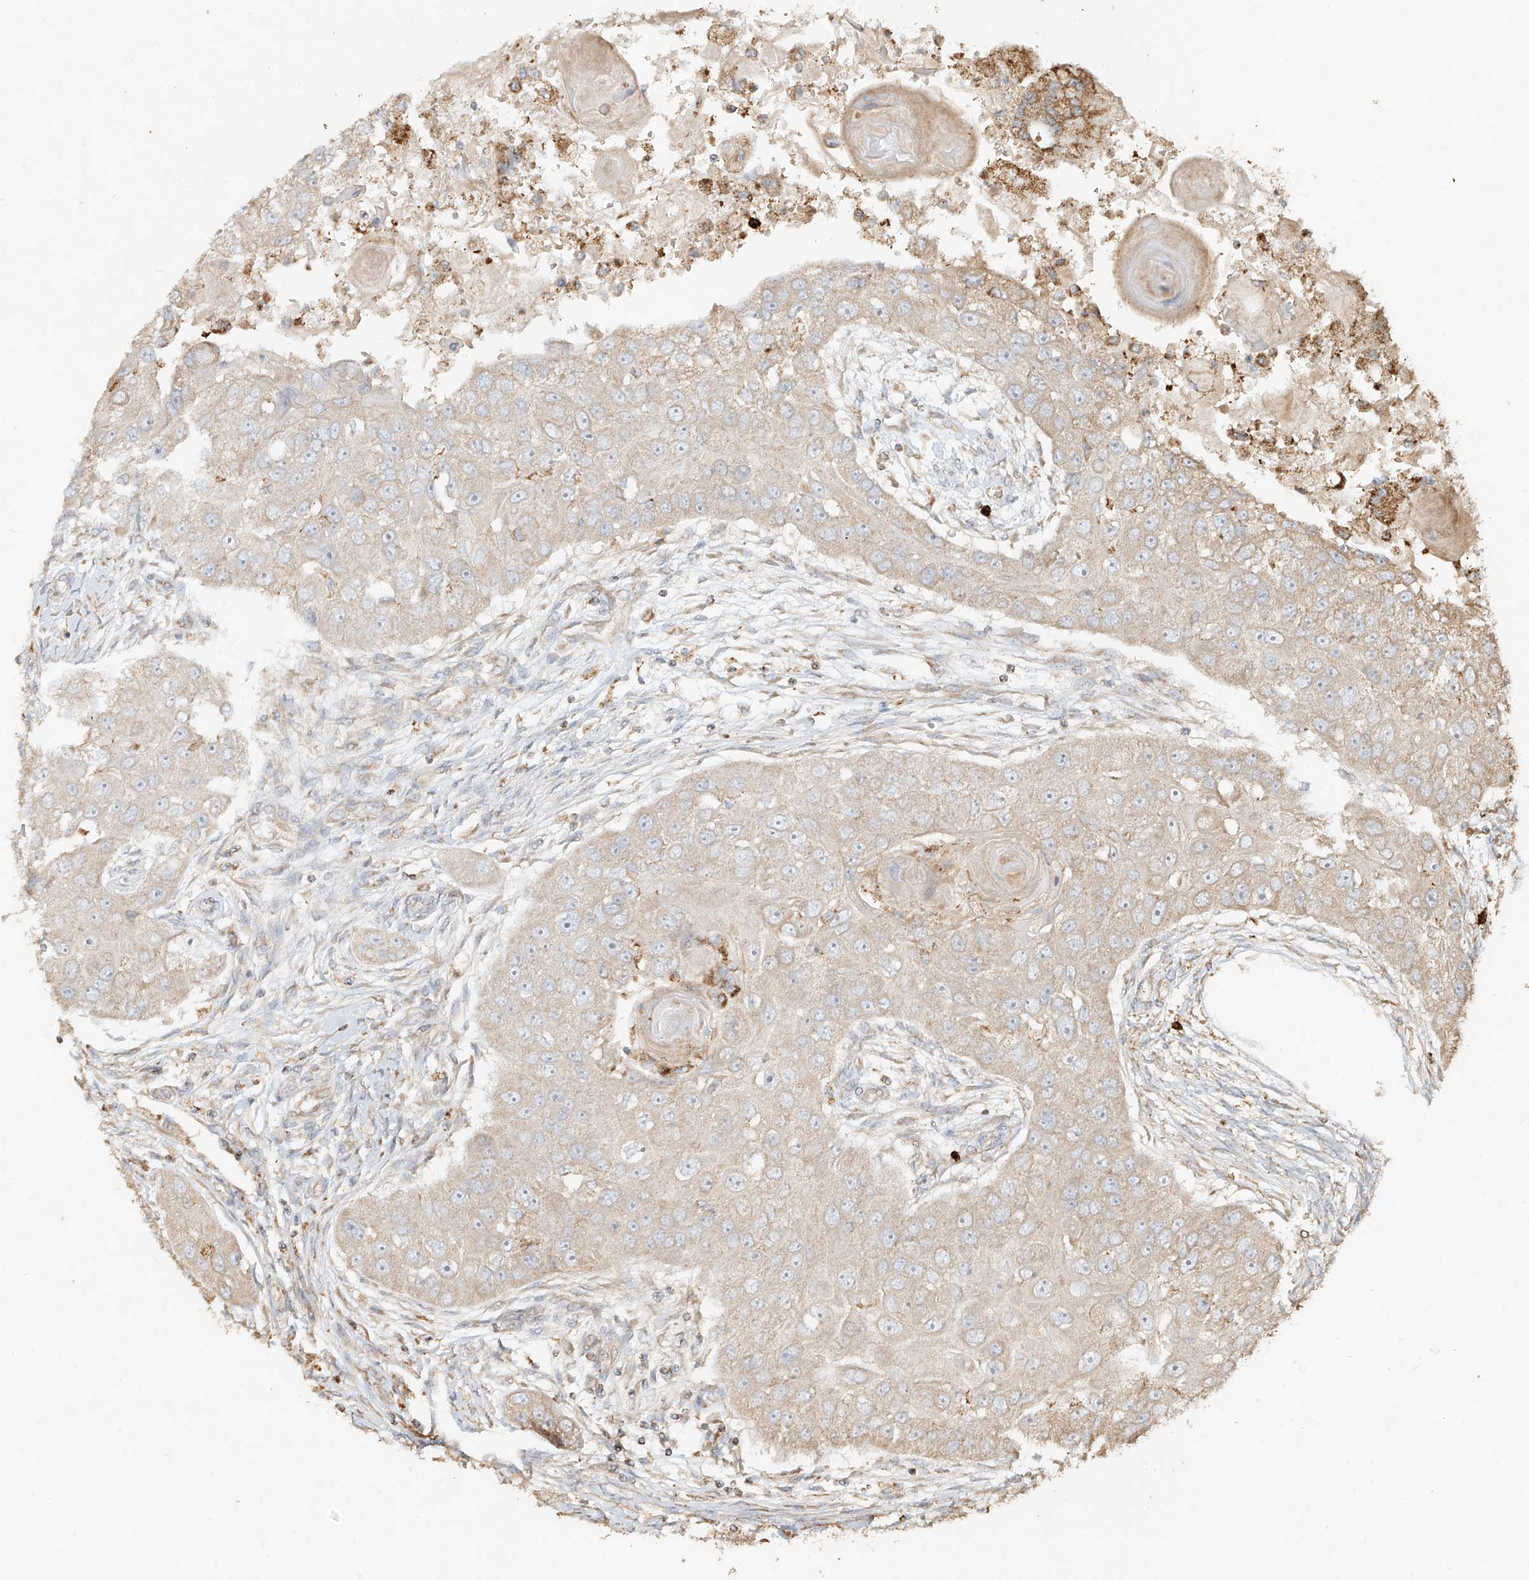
{"staining": {"intensity": "weak", "quantity": "<25%", "location": "cytoplasmic/membranous"}, "tissue": "head and neck cancer", "cell_type": "Tumor cells", "image_type": "cancer", "snomed": [{"axis": "morphology", "description": "Normal tissue, NOS"}, {"axis": "morphology", "description": "Squamous cell carcinoma, NOS"}, {"axis": "topography", "description": "Skeletal muscle"}, {"axis": "topography", "description": "Head-Neck"}], "caption": "Human squamous cell carcinoma (head and neck) stained for a protein using immunohistochemistry shows no expression in tumor cells.", "gene": "EFNB1", "patient": {"sex": "male", "age": 51}}